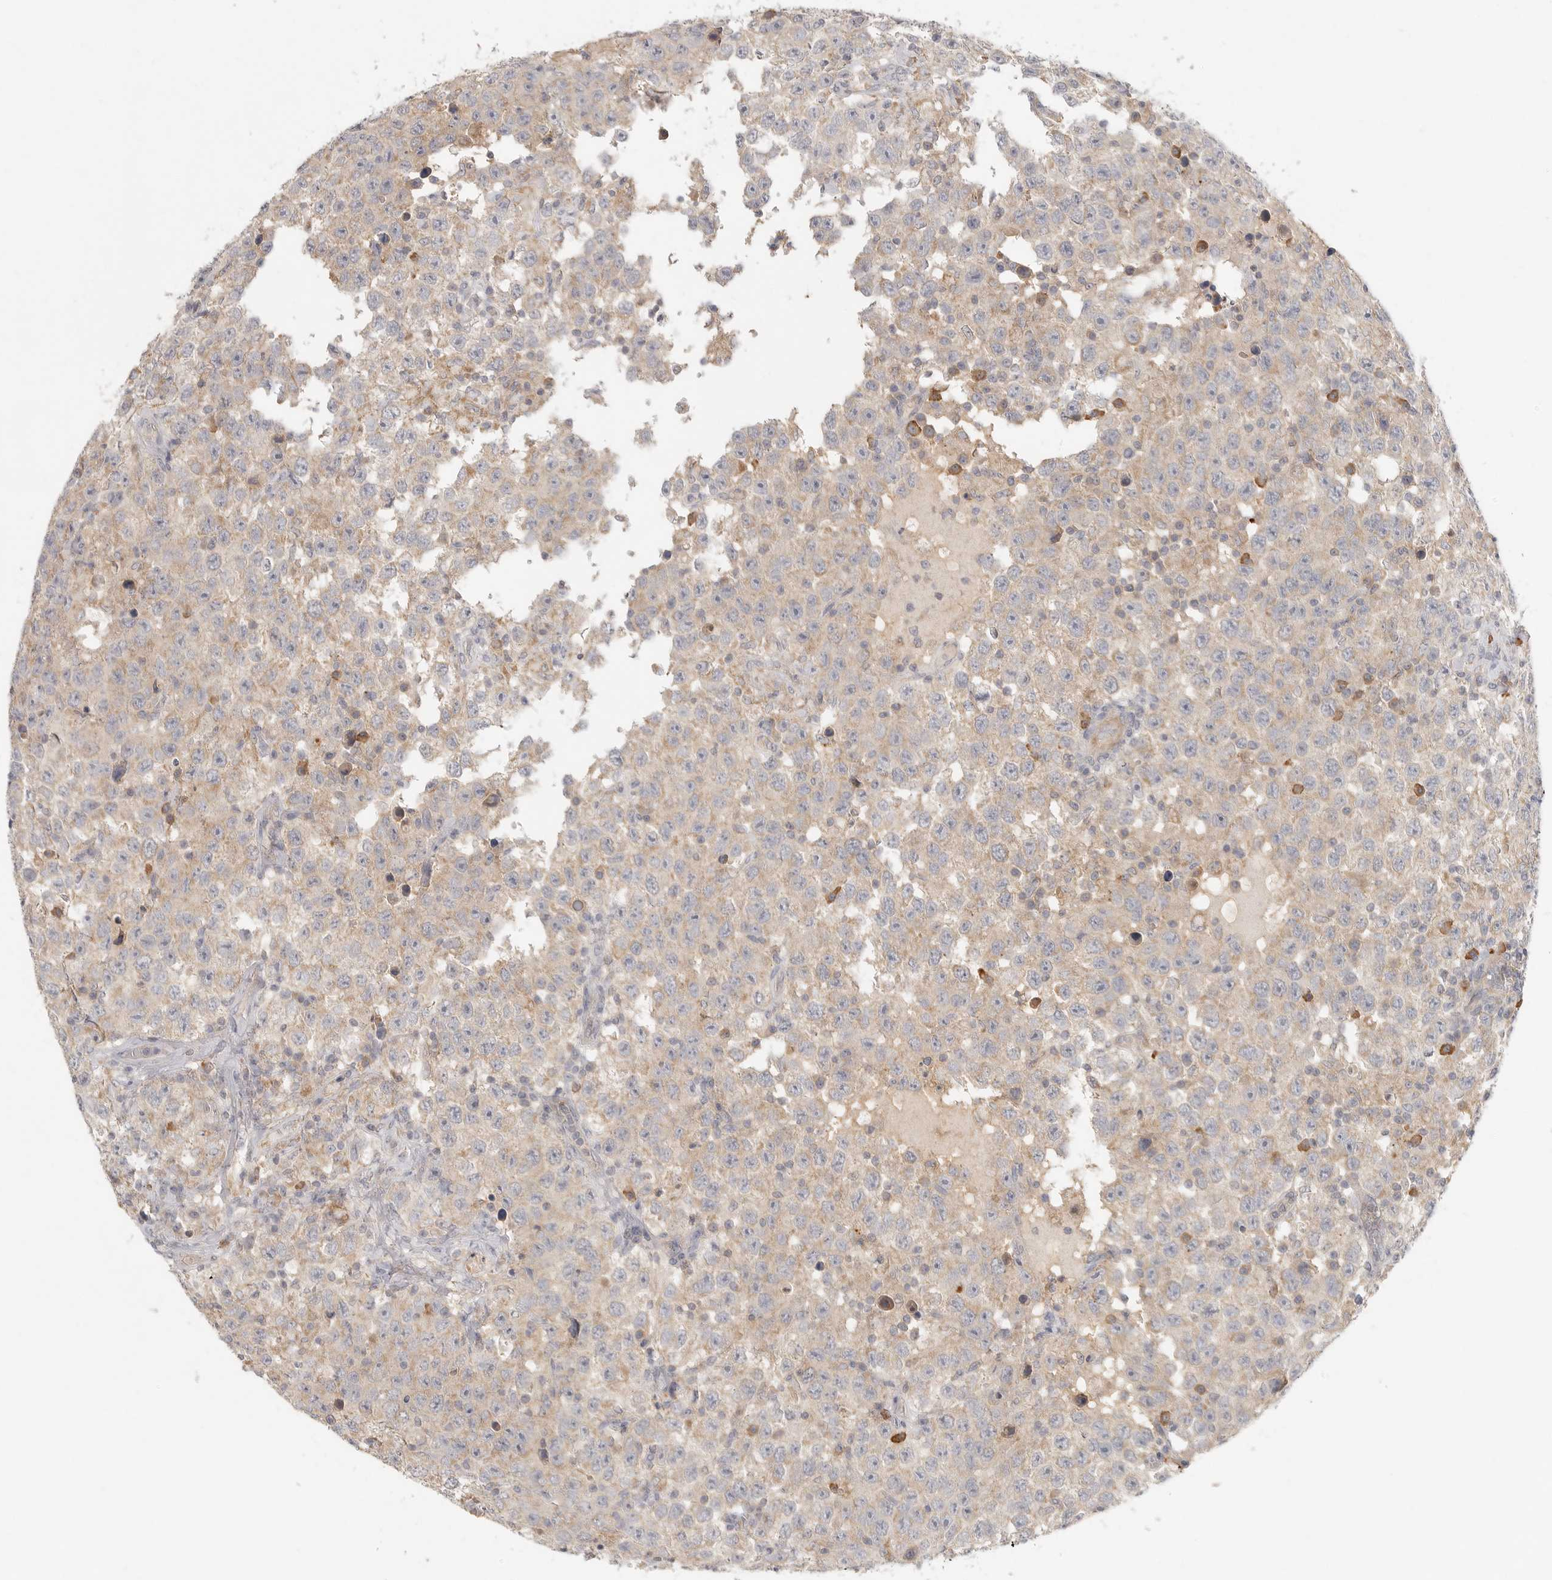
{"staining": {"intensity": "weak", "quantity": ">75%", "location": "cytoplasmic/membranous"}, "tissue": "testis cancer", "cell_type": "Tumor cells", "image_type": "cancer", "snomed": [{"axis": "morphology", "description": "Seminoma, NOS"}, {"axis": "topography", "description": "Testis"}], "caption": "A micrograph of testis cancer stained for a protein demonstrates weak cytoplasmic/membranous brown staining in tumor cells.", "gene": "SLC25A36", "patient": {"sex": "male", "age": 41}}